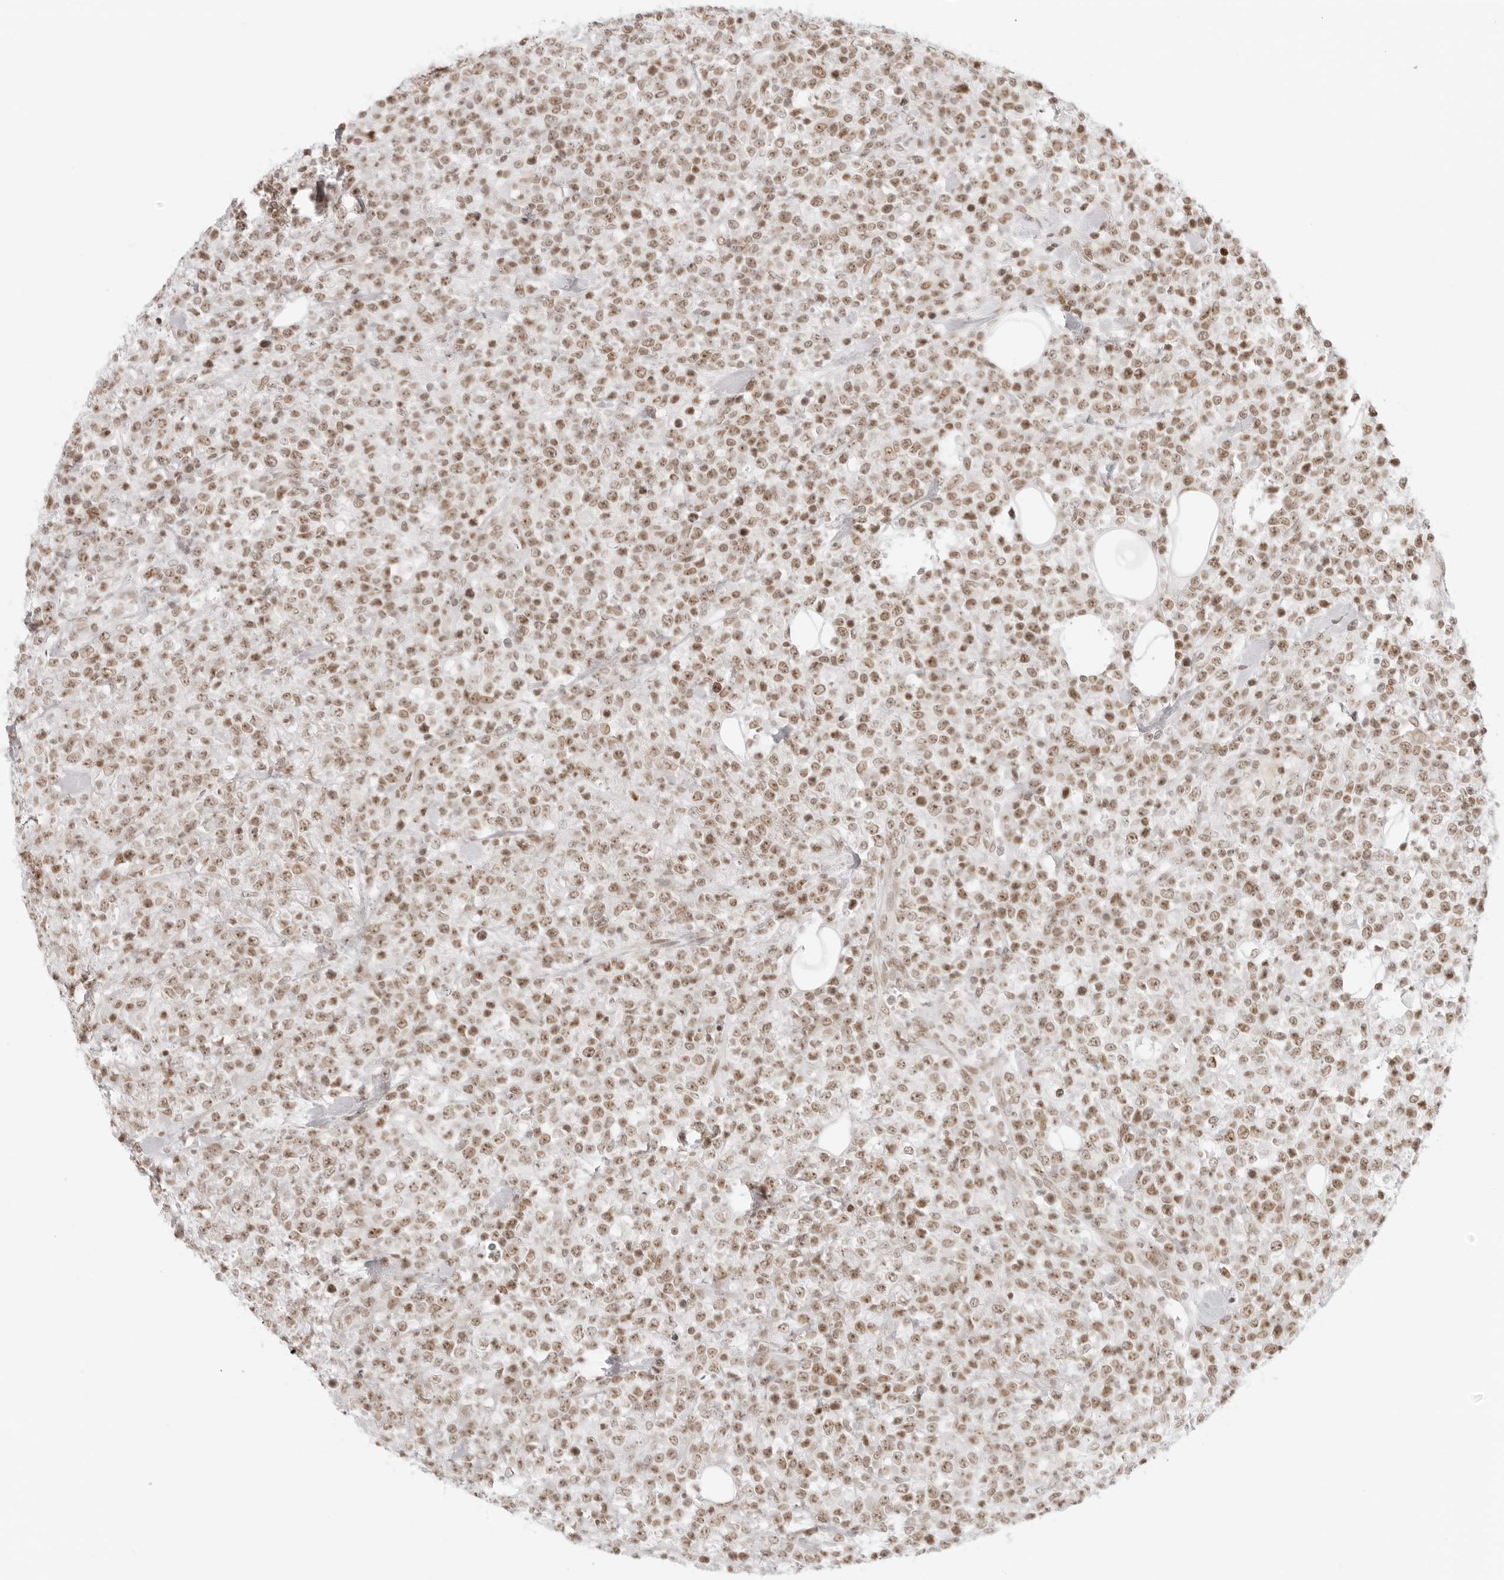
{"staining": {"intensity": "weak", "quantity": ">75%", "location": "nuclear"}, "tissue": "lymphoma", "cell_type": "Tumor cells", "image_type": "cancer", "snomed": [{"axis": "morphology", "description": "Malignant lymphoma, non-Hodgkin's type, High grade"}, {"axis": "topography", "description": "Colon"}], "caption": "Immunohistochemical staining of human lymphoma displays low levels of weak nuclear protein positivity in approximately >75% of tumor cells.", "gene": "RCC1", "patient": {"sex": "female", "age": 53}}